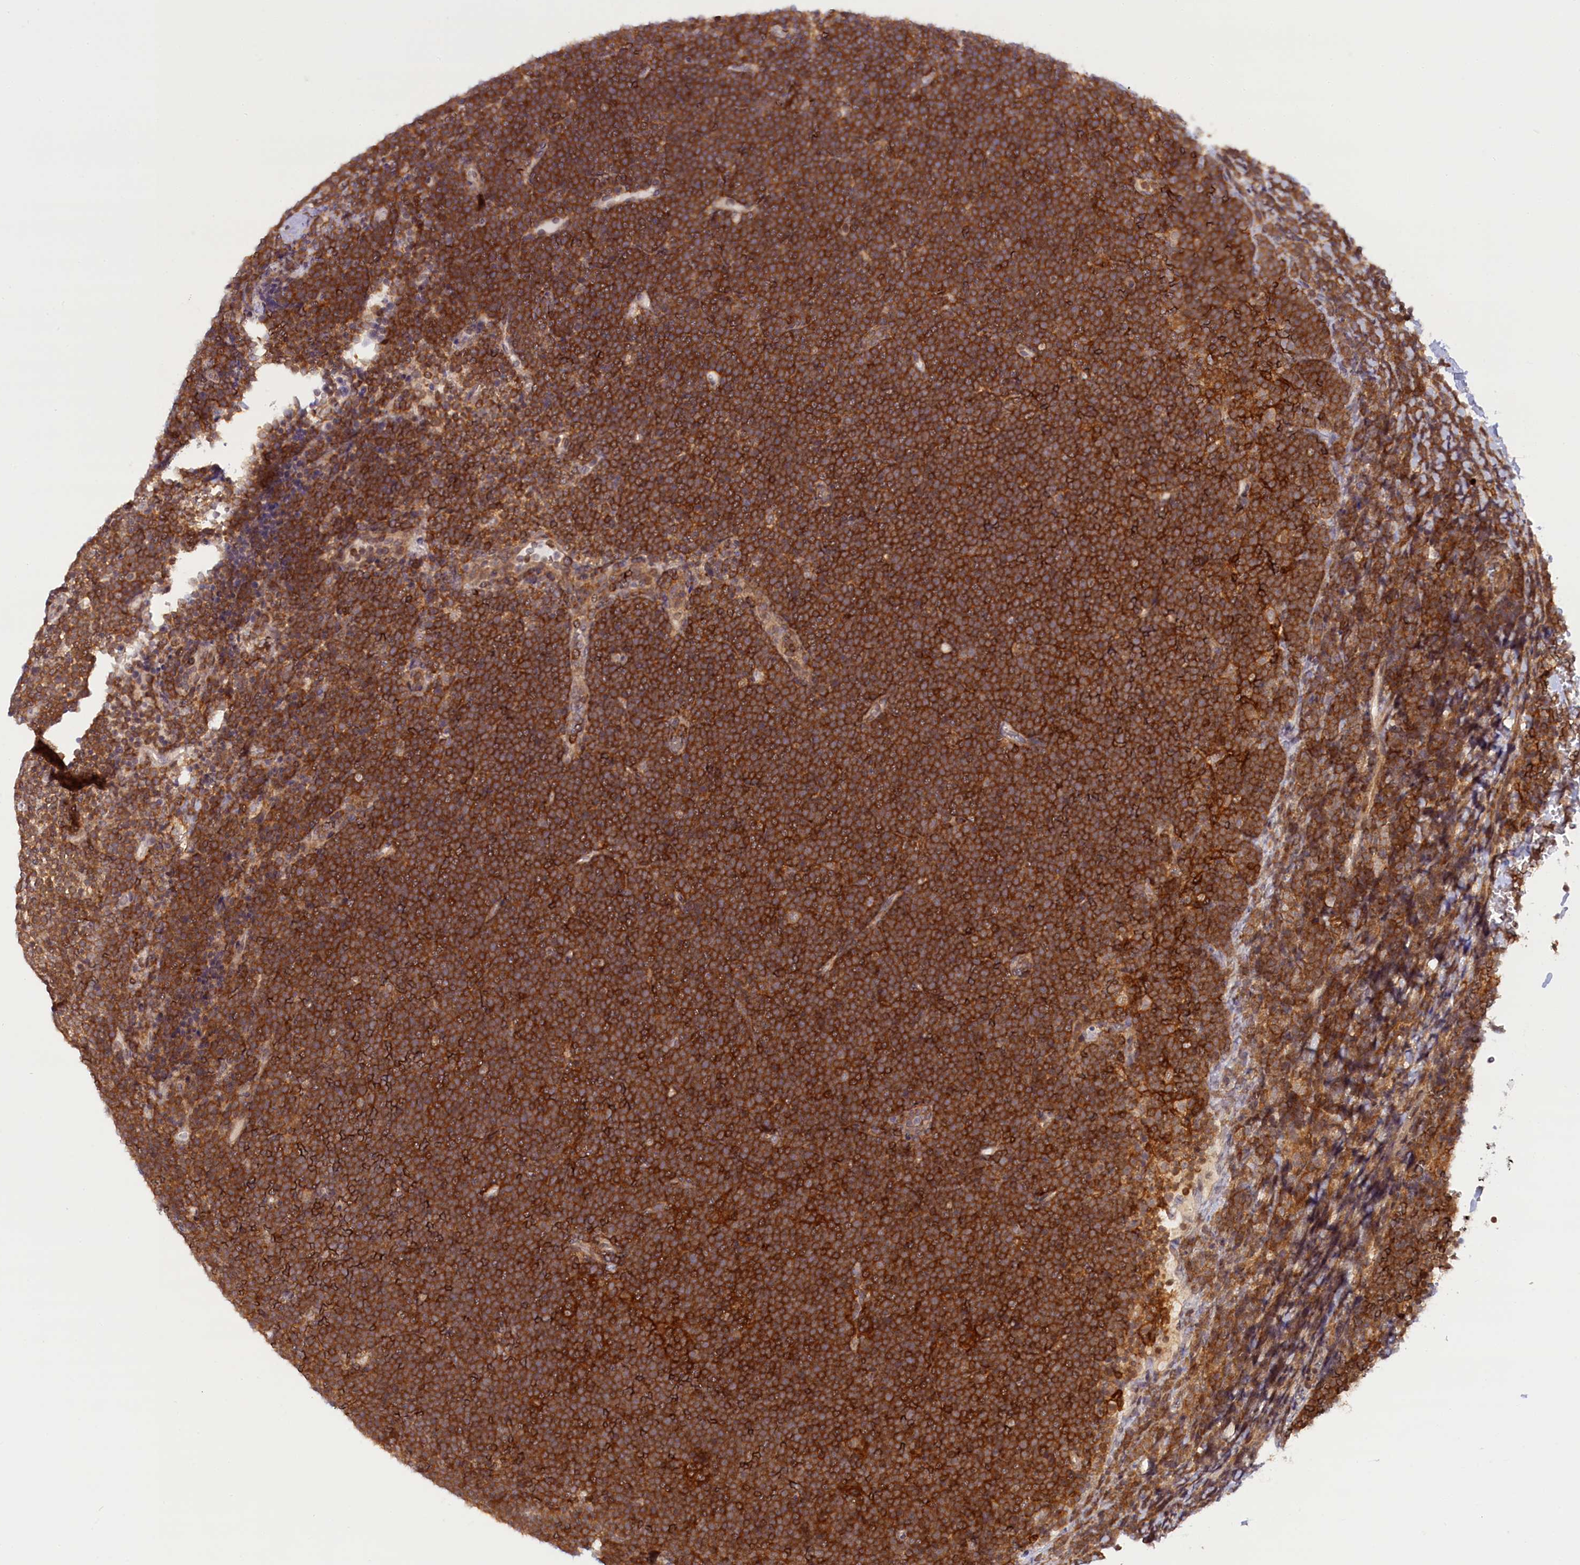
{"staining": {"intensity": "strong", "quantity": ">75%", "location": "nuclear"}, "tissue": "lymphoma", "cell_type": "Tumor cells", "image_type": "cancer", "snomed": [{"axis": "morphology", "description": "Malignant lymphoma, non-Hodgkin's type, High grade"}, {"axis": "topography", "description": "Lymph node"}], "caption": "Immunohistochemistry of human lymphoma shows high levels of strong nuclear expression in about >75% of tumor cells.", "gene": "FCHO1", "patient": {"sex": "male", "age": 13}}